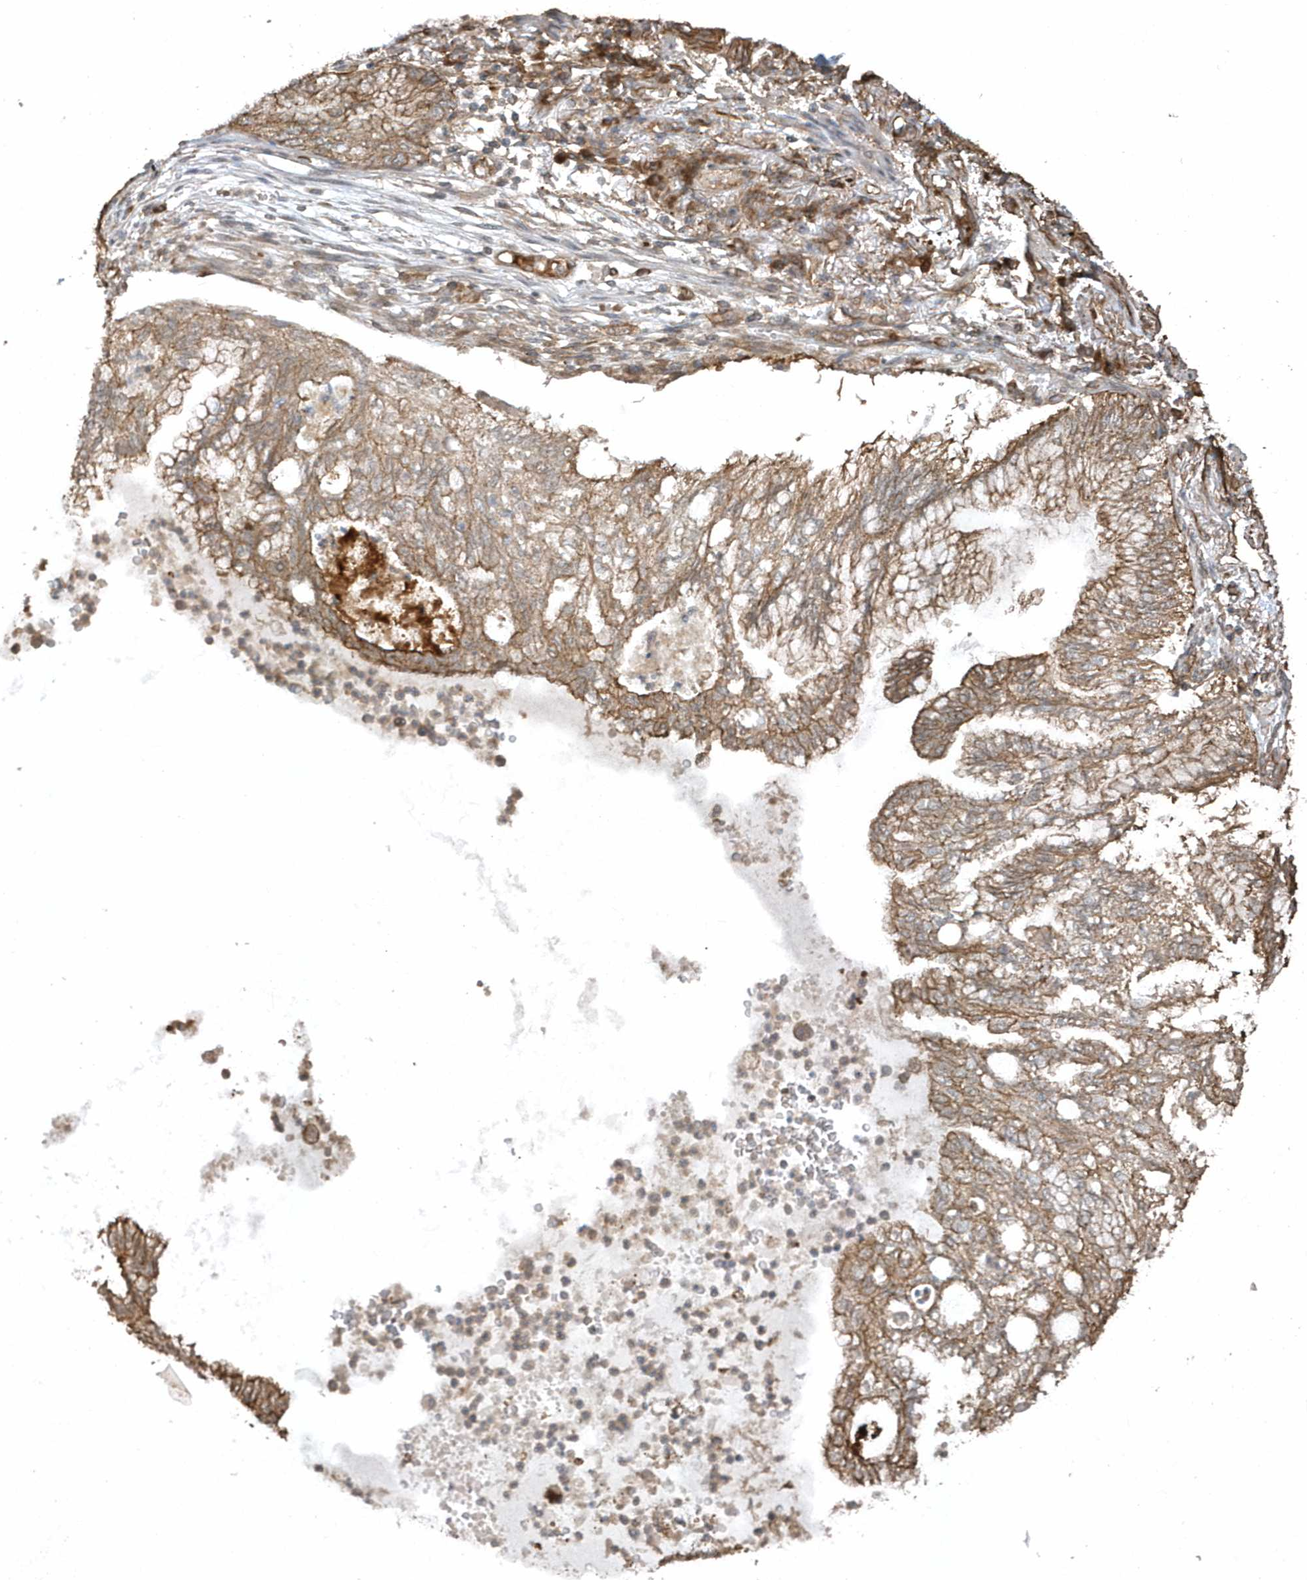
{"staining": {"intensity": "moderate", "quantity": ">75%", "location": "cytoplasmic/membranous"}, "tissue": "lung cancer", "cell_type": "Tumor cells", "image_type": "cancer", "snomed": [{"axis": "morphology", "description": "Adenocarcinoma, NOS"}, {"axis": "topography", "description": "Lung"}], "caption": "The image displays staining of lung cancer, revealing moderate cytoplasmic/membranous protein positivity (brown color) within tumor cells. Using DAB (brown) and hematoxylin (blue) stains, captured at high magnification using brightfield microscopy.", "gene": "HERPUD1", "patient": {"sex": "female", "age": 70}}